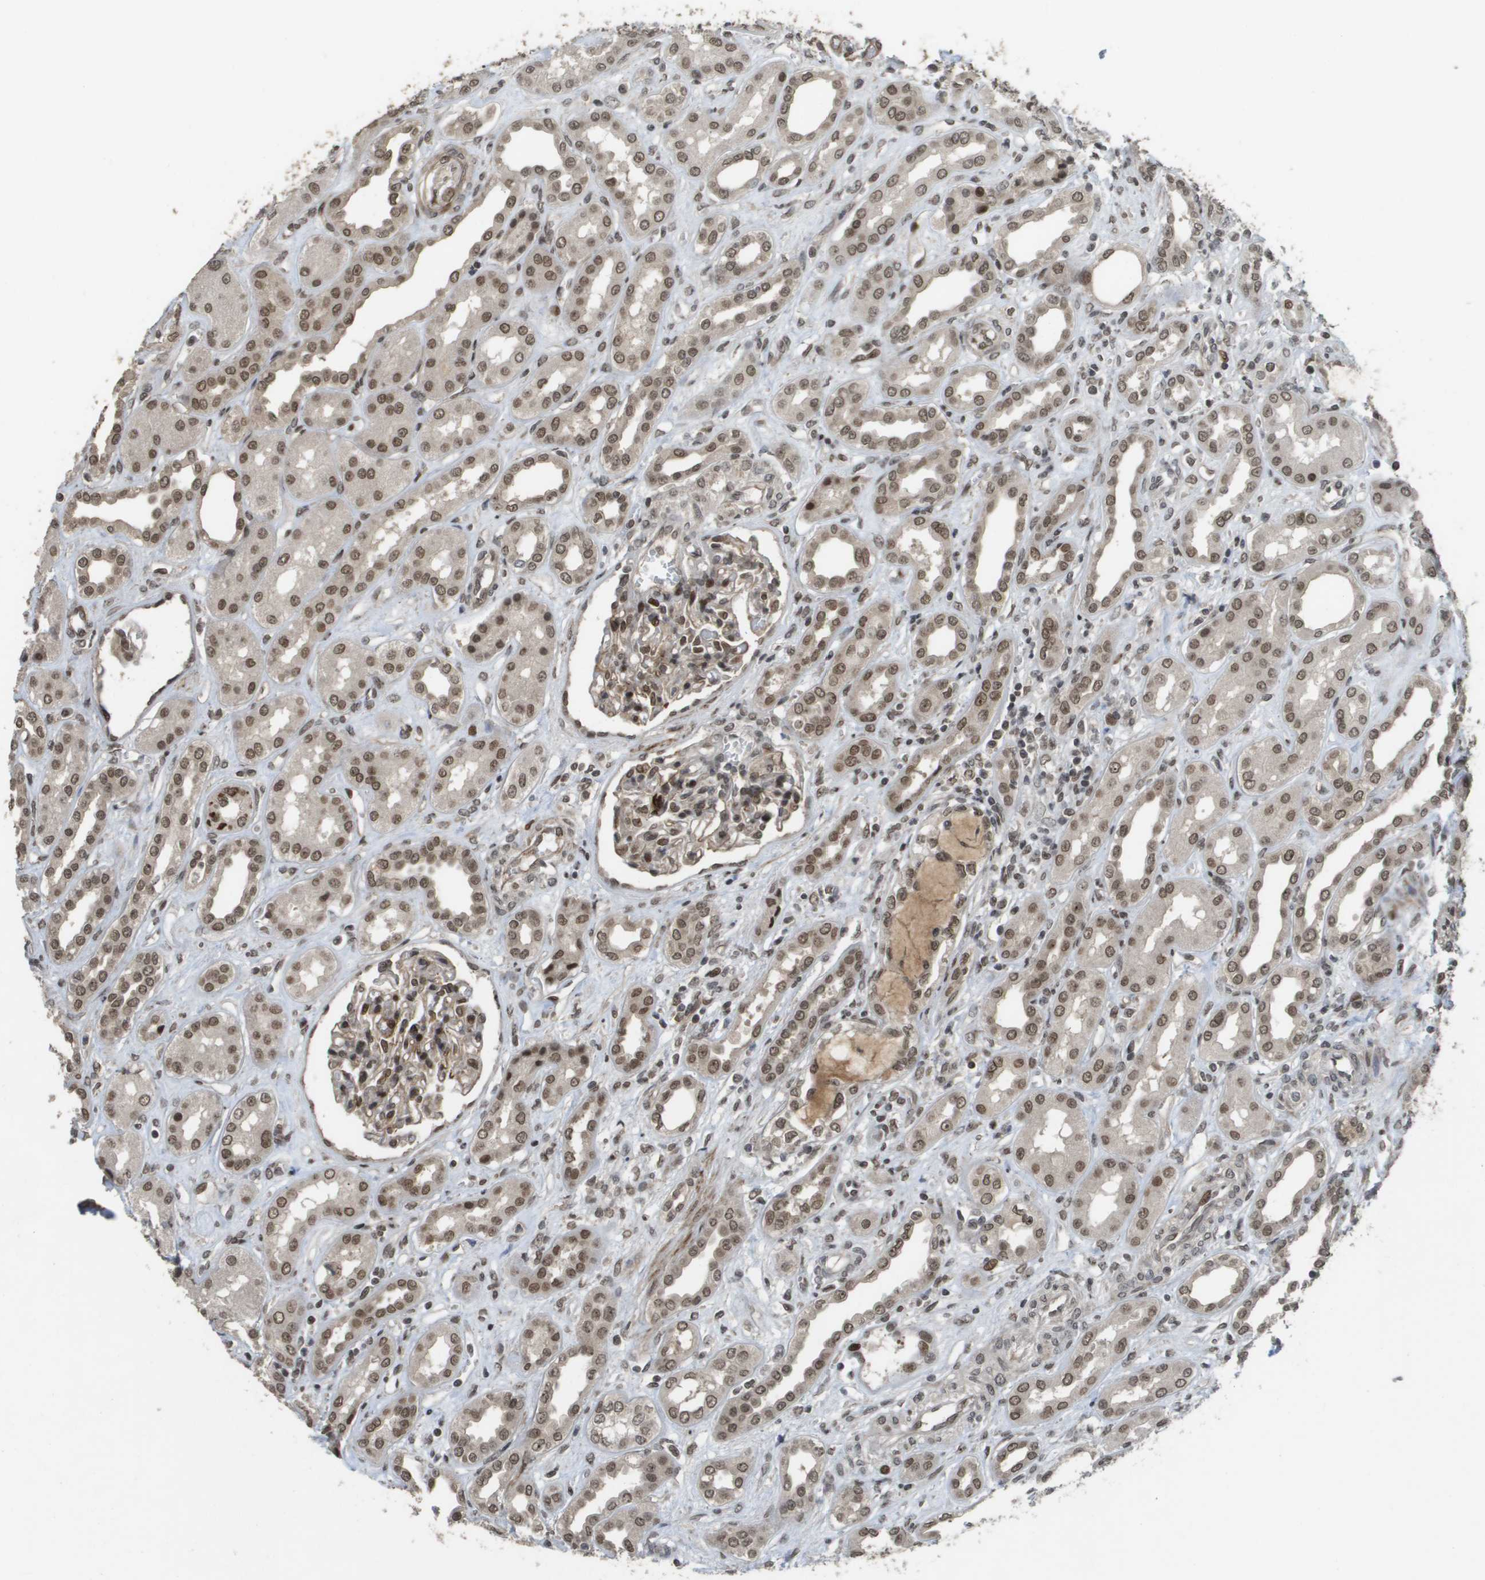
{"staining": {"intensity": "moderate", "quantity": ">75%", "location": "nuclear"}, "tissue": "kidney", "cell_type": "Cells in glomeruli", "image_type": "normal", "snomed": [{"axis": "morphology", "description": "Normal tissue, NOS"}, {"axis": "topography", "description": "Kidney"}], "caption": "About >75% of cells in glomeruli in benign kidney exhibit moderate nuclear protein positivity as visualized by brown immunohistochemical staining.", "gene": "KAT5", "patient": {"sex": "male", "age": 59}}